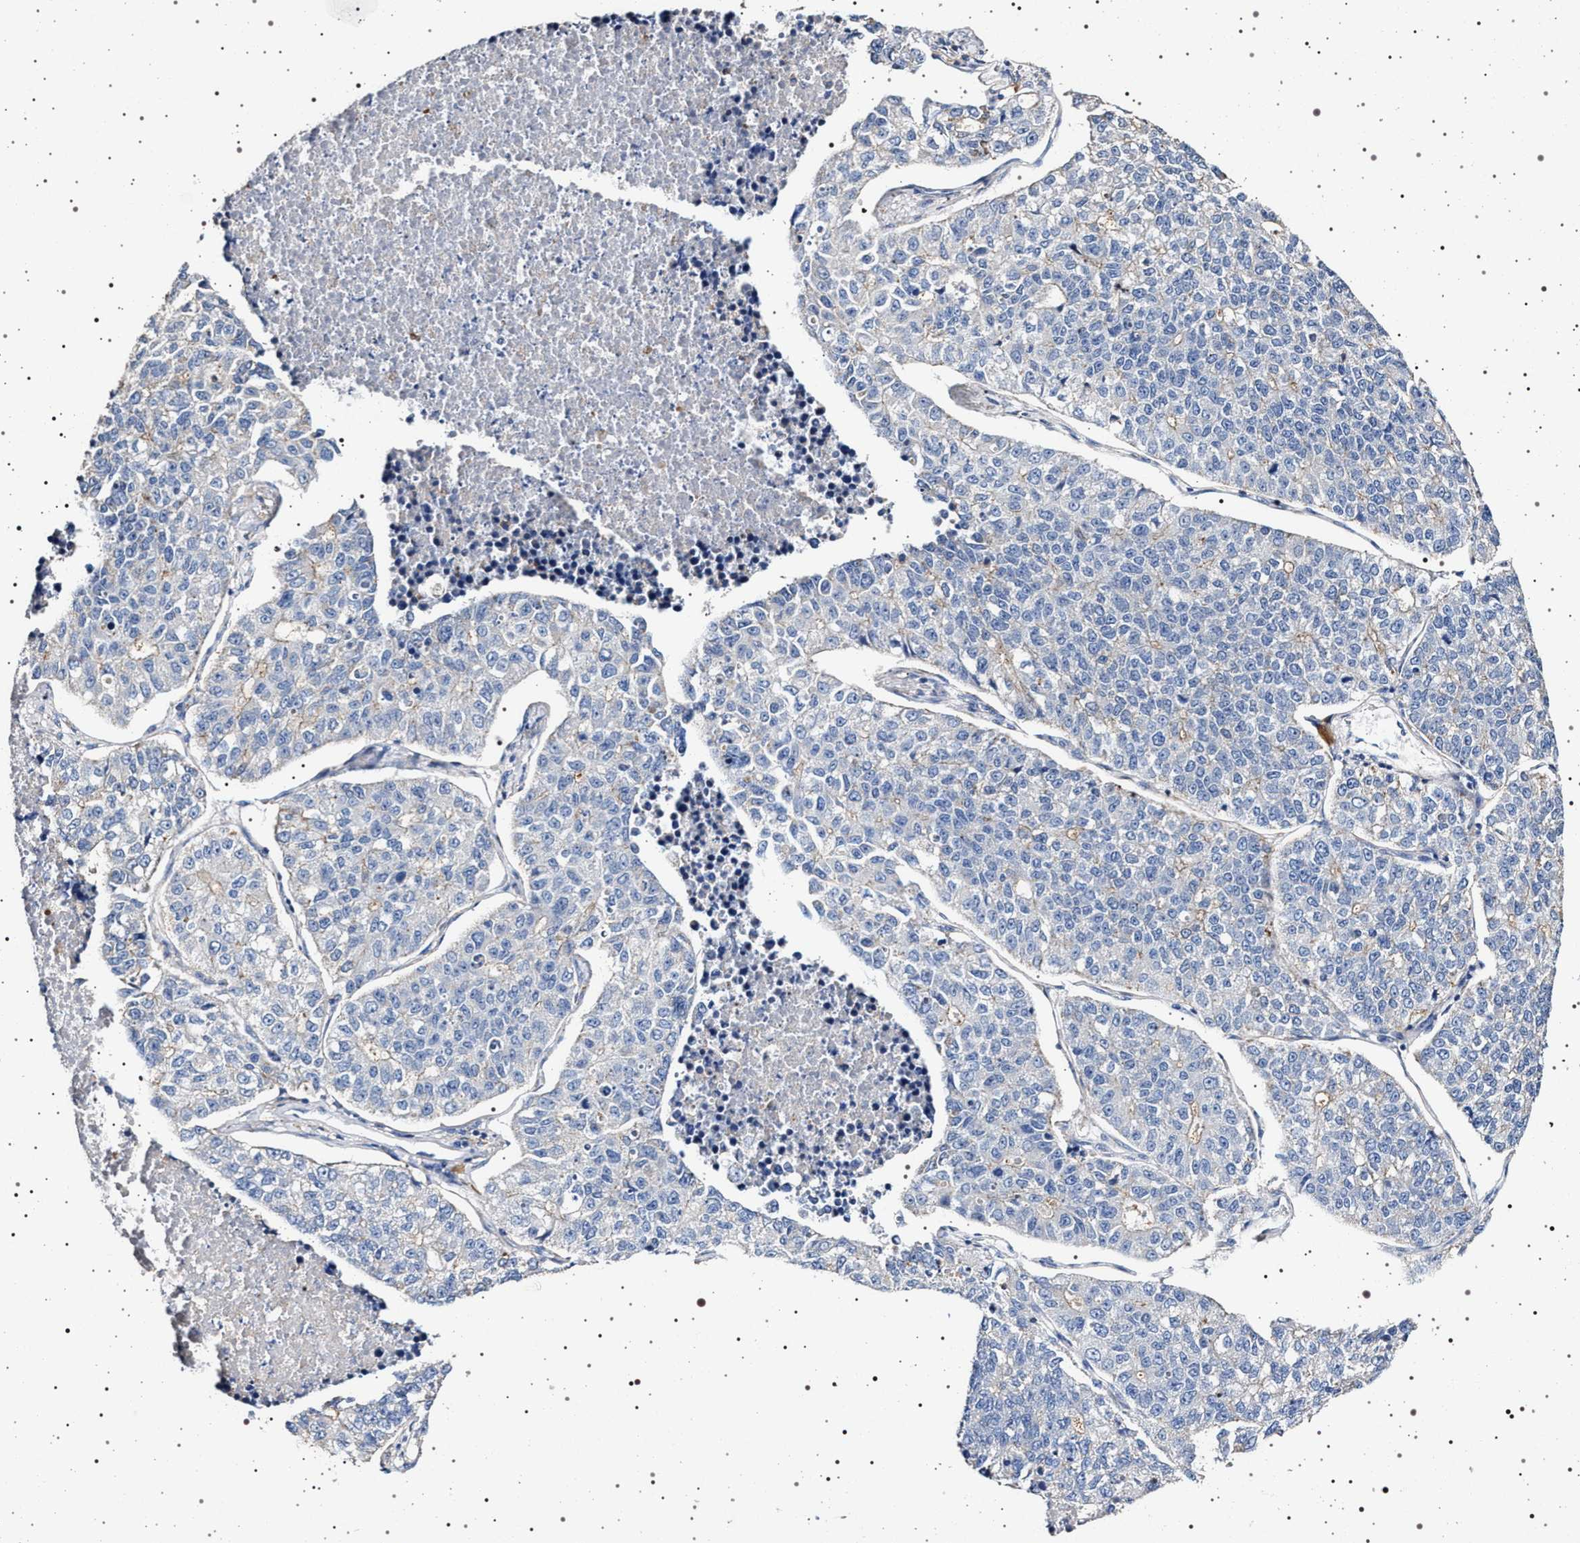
{"staining": {"intensity": "negative", "quantity": "none", "location": "none"}, "tissue": "lung cancer", "cell_type": "Tumor cells", "image_type": "cancer", "snomed": [{"axis": "morphology", "description": "Adenocarcinoma, NOS"}, {"axis": "topography", "description": "Lung"}], "caption": "High power microscopy photomicrograph of an immunohistochemistry (IHC) image of lung cancer, revealing no significant staining in tumor cells. (DAB (3,3'-diaminobenzidine) immunohistochemistry visualized using brightfield microscopy, high magnification).", "gene": "NAALADL2", "patient": {"sex": "male", "age": 49}}